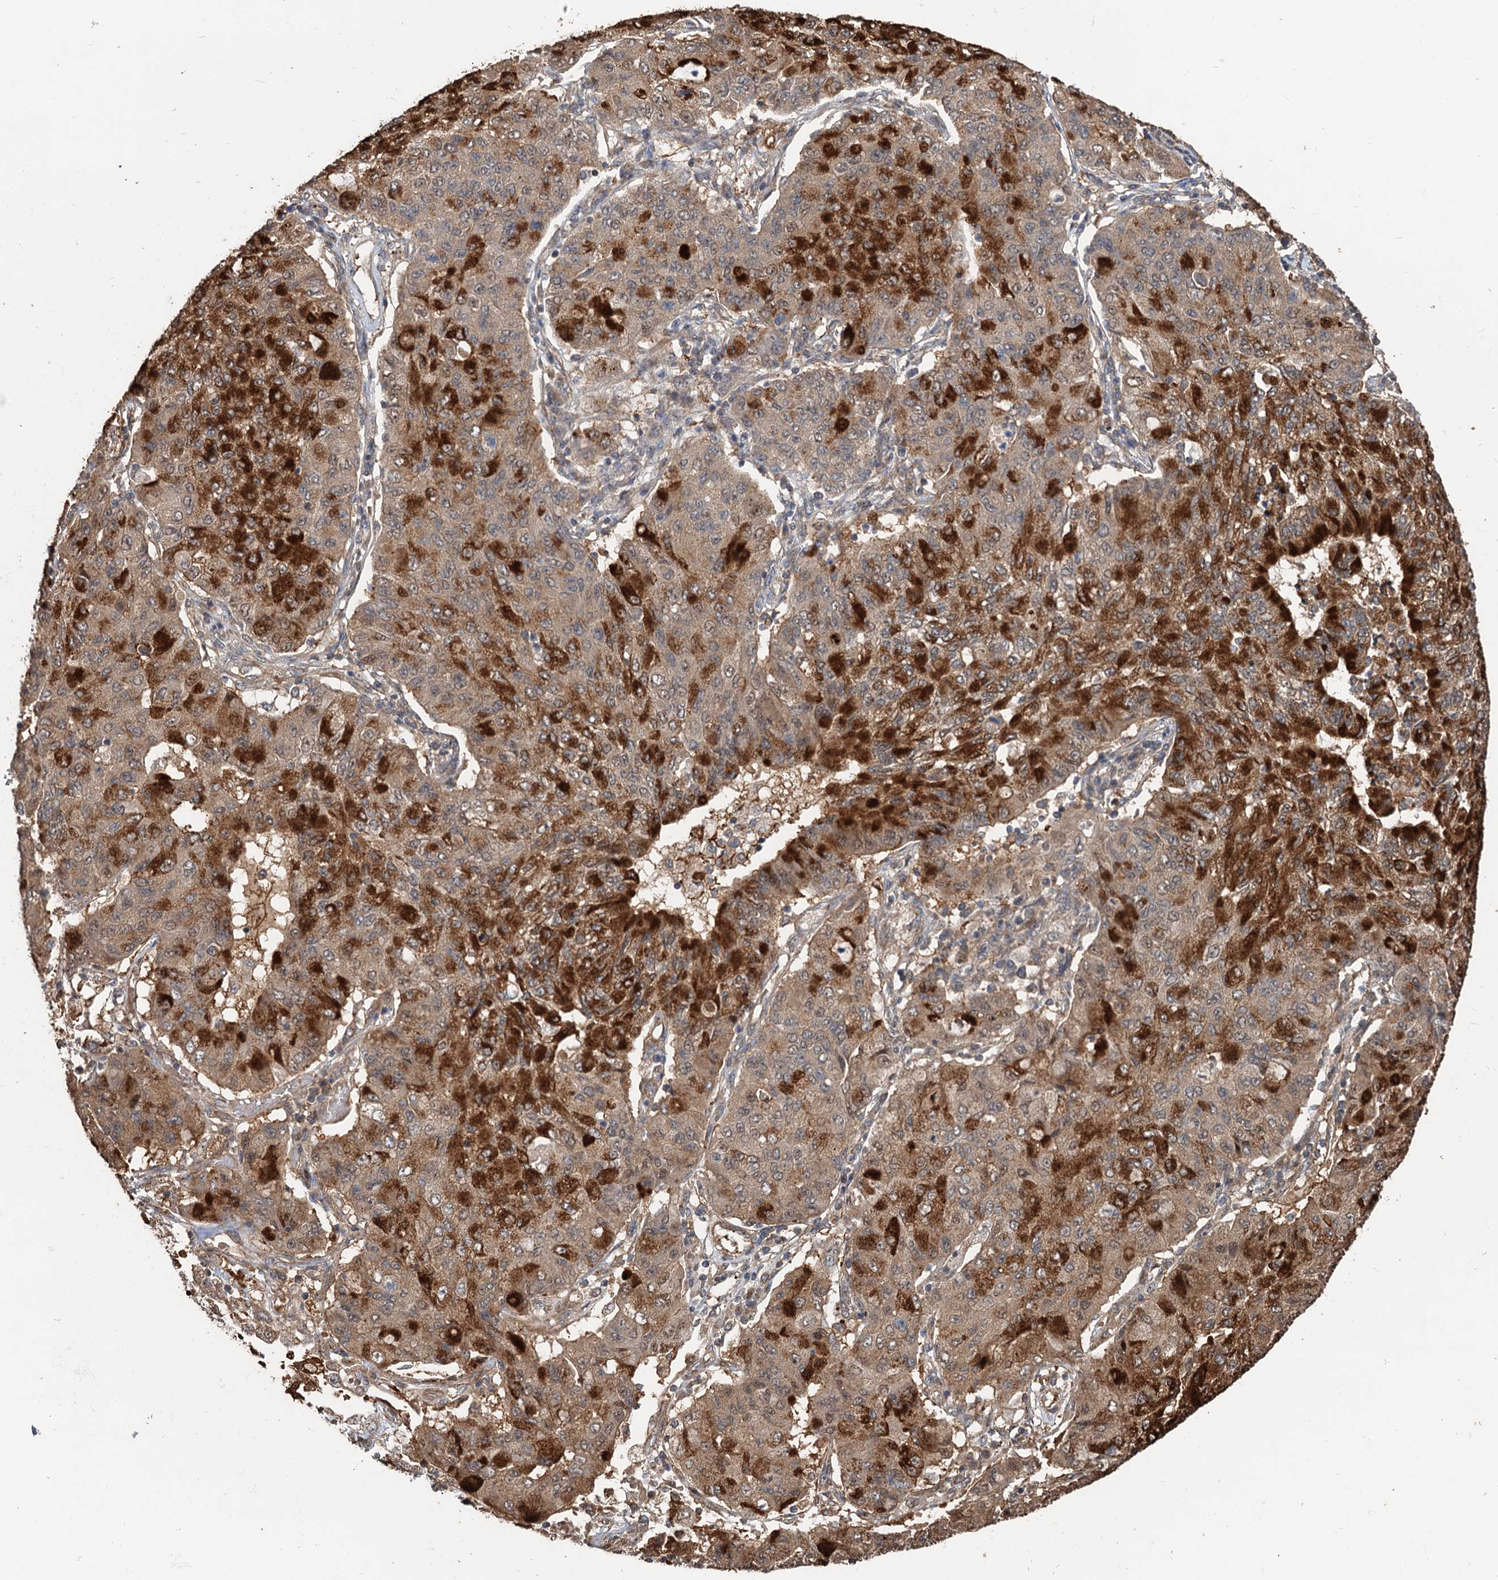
{"staining": {"intensity": "strong", "quantity": "25%-75%", "location": "cytoplasmic/membranous"}, "tissue": "lung cancer", "cell_type": "Tumor cells", "image_type": "cancer", "snomed": [{"axis": "morphology", "description": "Squamous cell carcinoma, NOS"}, {"axis": "topography", "description": "Lung"}], "caption": "IHC image of neoplastic tissue: lung squamous cell carcinoma stained using immunohistochemistry demonstrates high levels of strong protein expression localized specifically in the cytoplasmic/membranous of tumor cells, appearing as a cytoplasmic/membranous brown color.", "gene": "DEXI", "patient": {"sex": "male", "age": 74}}